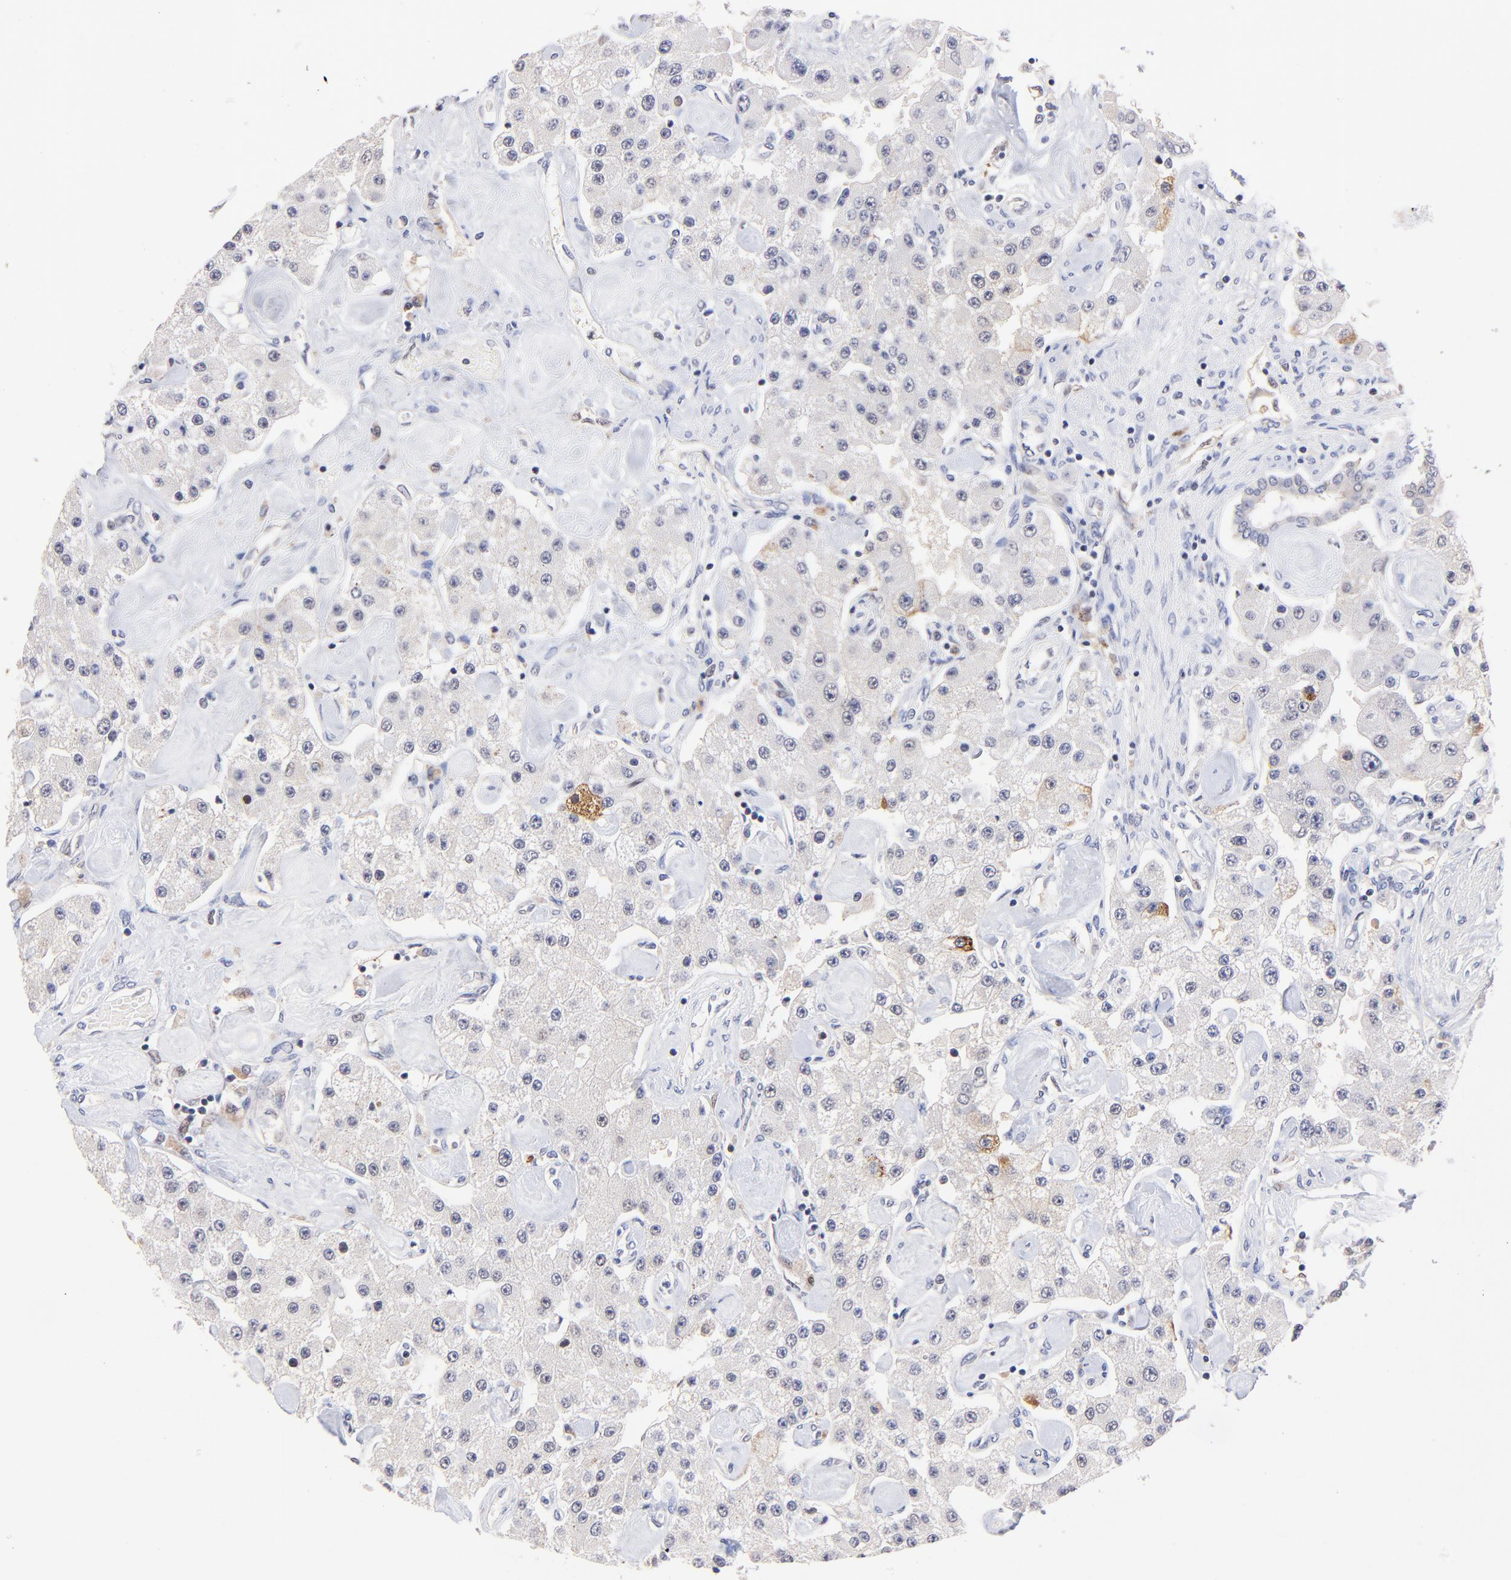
{"staining": {"intensity": "strong", "quantity": "<25%", "location": "cytoplasmic/membranous"}, "tissue": "carcinoid", "cell_type": "Tumor cells", "image_type": "cancer", "snomed": [{"axis": "morphology", "description": "Carcinoid, malignant, NOS"}, {"axis": "topography", "description": "Pancreas"}], "caption": "The photomicrograph reveals a brown stain indicating the presence of a protein in the cytoplasmic/membranous of tumor cells in carcinoid (malignant).", "gene": "ZNF155", "patient": {"sex": "male", "age": 41}}